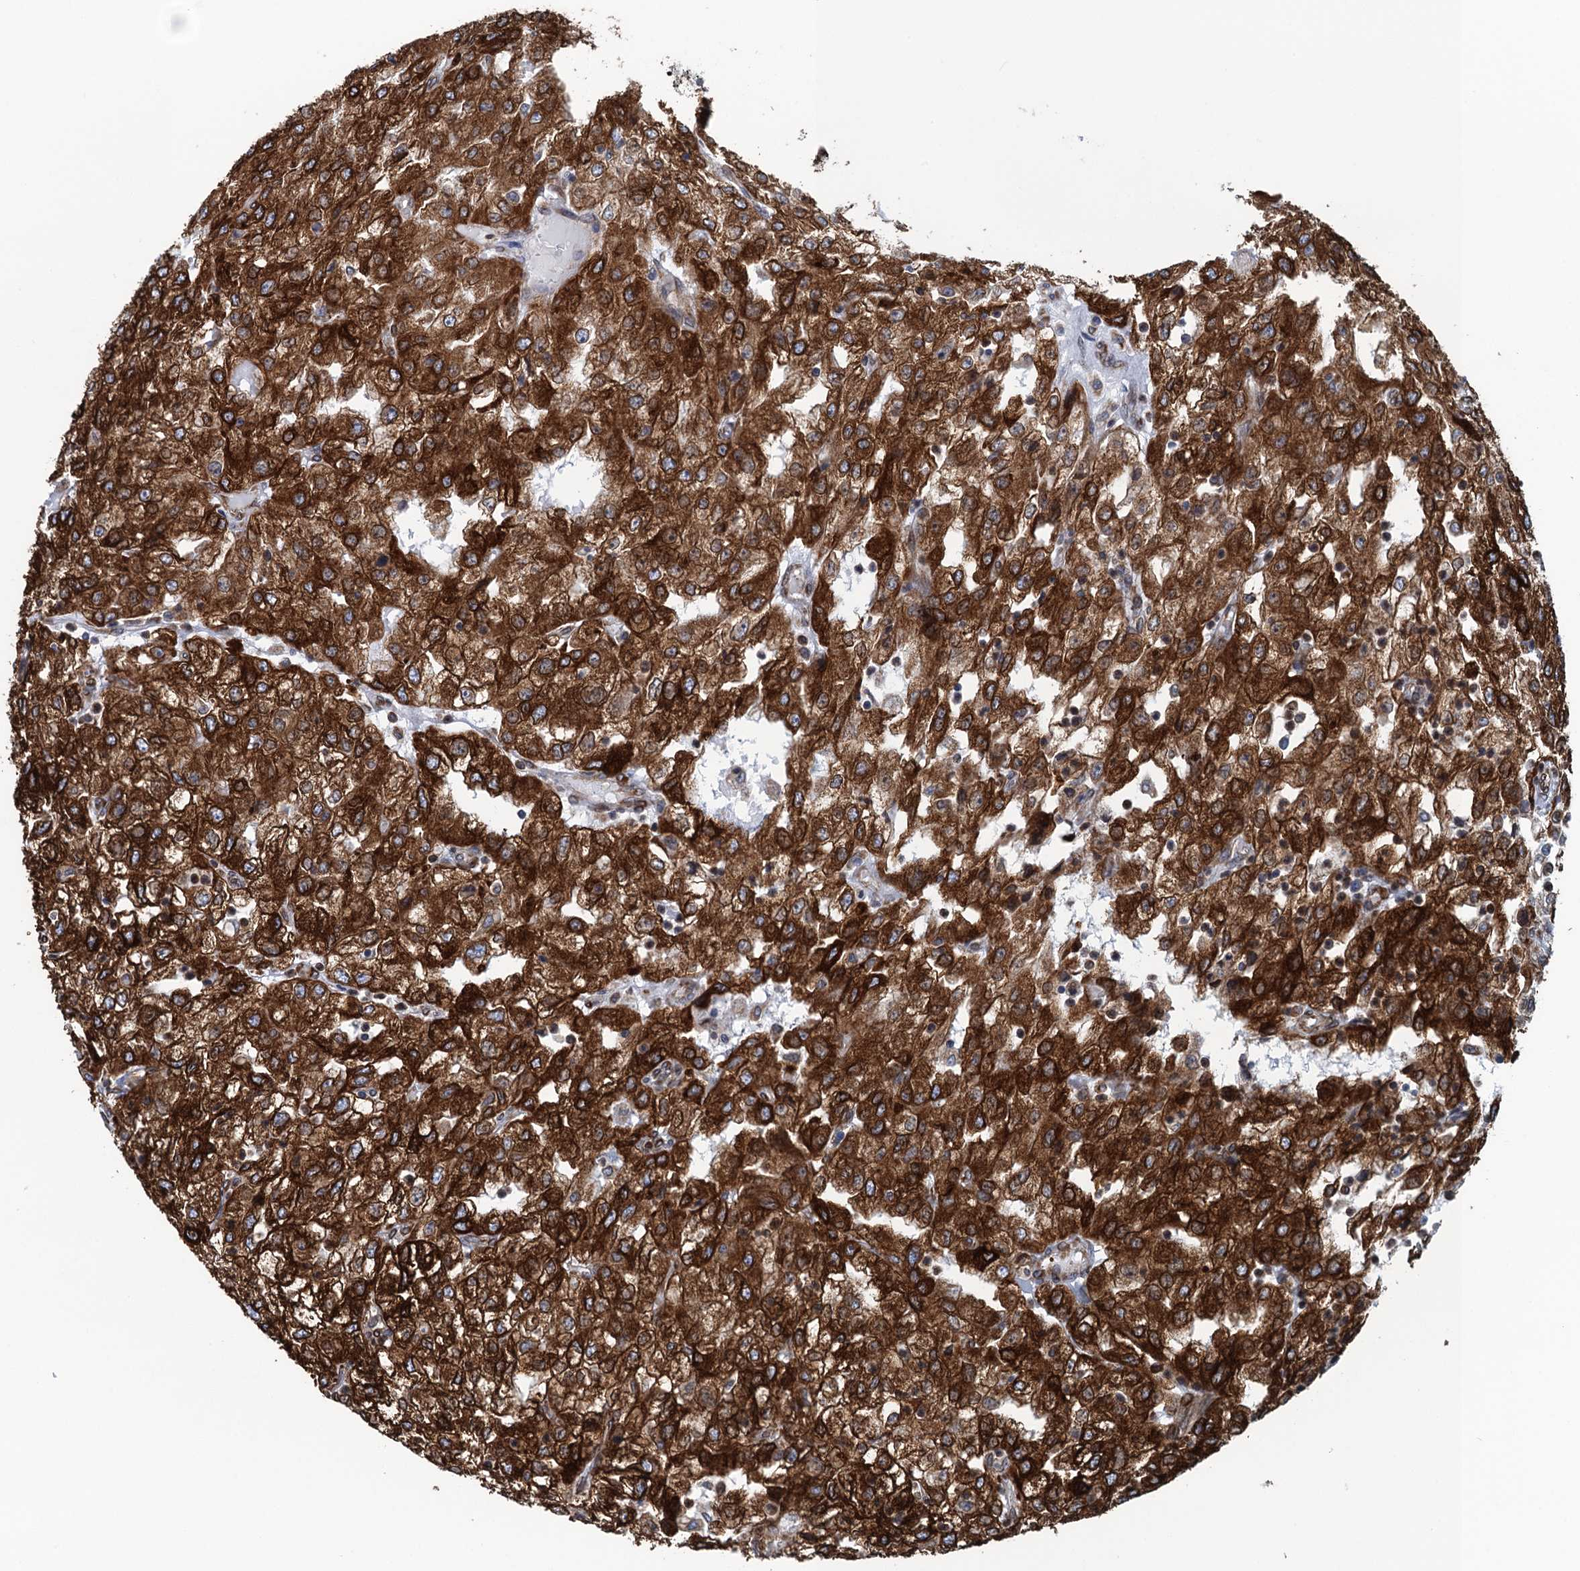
{"staining": {"intensity": "strong", "quantity": ">75%", "location": "cytoplasmic/membranous"}, "tissue": "renal cancer", "cell_type": "Tumor cells", "image_type": "cancer", "snomed": [{"axis": "morphology", "description": "Adenocarcinoma, NOS"}, {"axis": "topography", "description": "Kidney"}], "caption": "Strong cytoplasmic/membranous positivity is appreciated in approximately >75% of tumor cells in renal adenocarcinoma.", "gene": "TMEM205", "patient": {"sex": "female", "age": 54}}